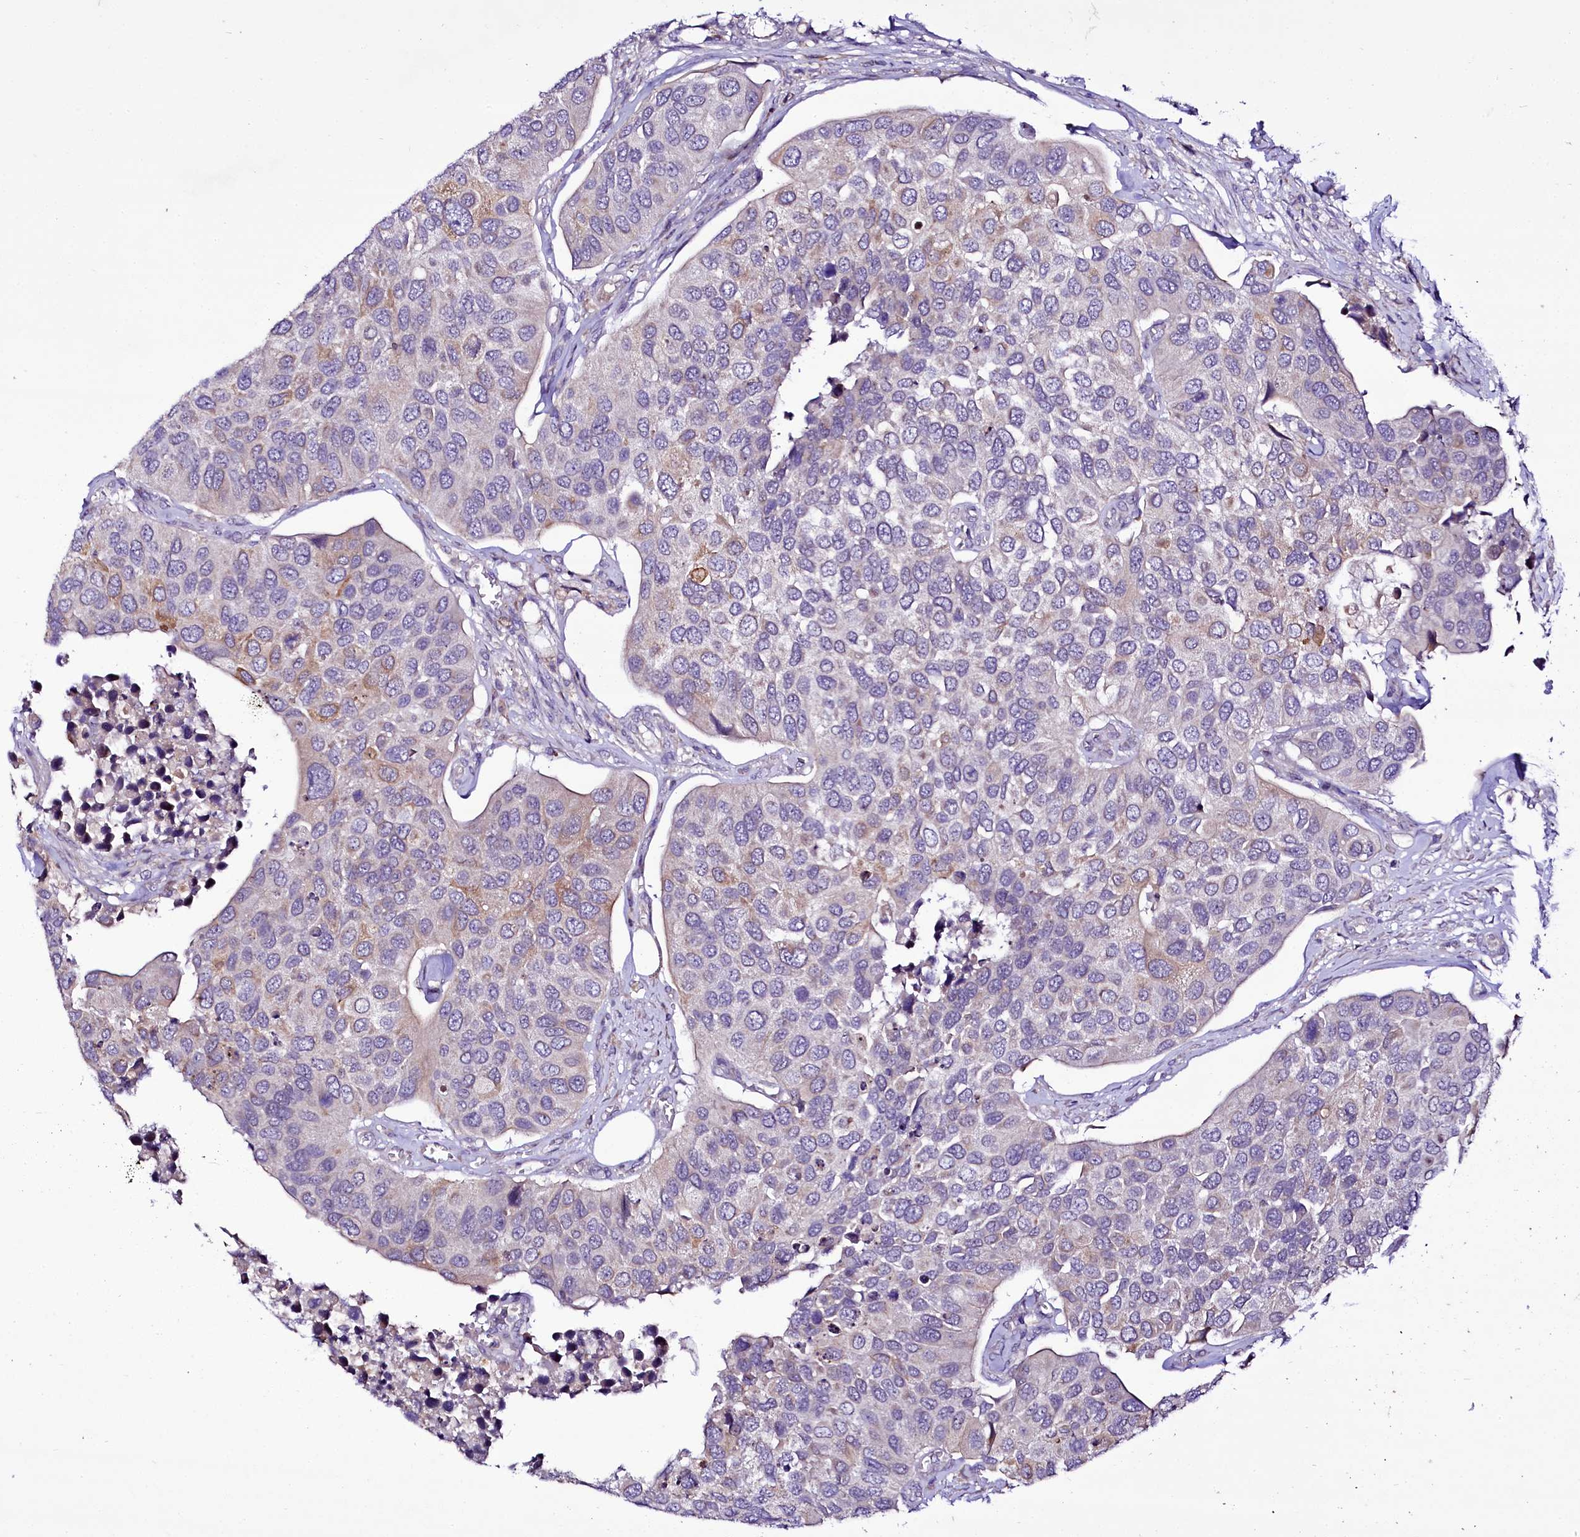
{"staining": {"intensity": "moderate", "quantity": "<25%", "location": "cytoplasmic/membranous"}, "tissue": "urothelial cancer", "cell_type": "Tumor cells", "image_type": "cancer", "snomed": [{"axis": "morphology", "description": "Urothelial carcinoma, High grade"}, {"axis": "topography", "description": "Urinary bladder"}], "caption": "This is an image of immunohistochemistry (IHC) staining of high-grade urothelial carcinoma, which shows moderate expression in the cytoplasmic/membranous of tumor cells.", "gene": "ZC3H12C", "patient": {"sex": "male", "age": 74}}